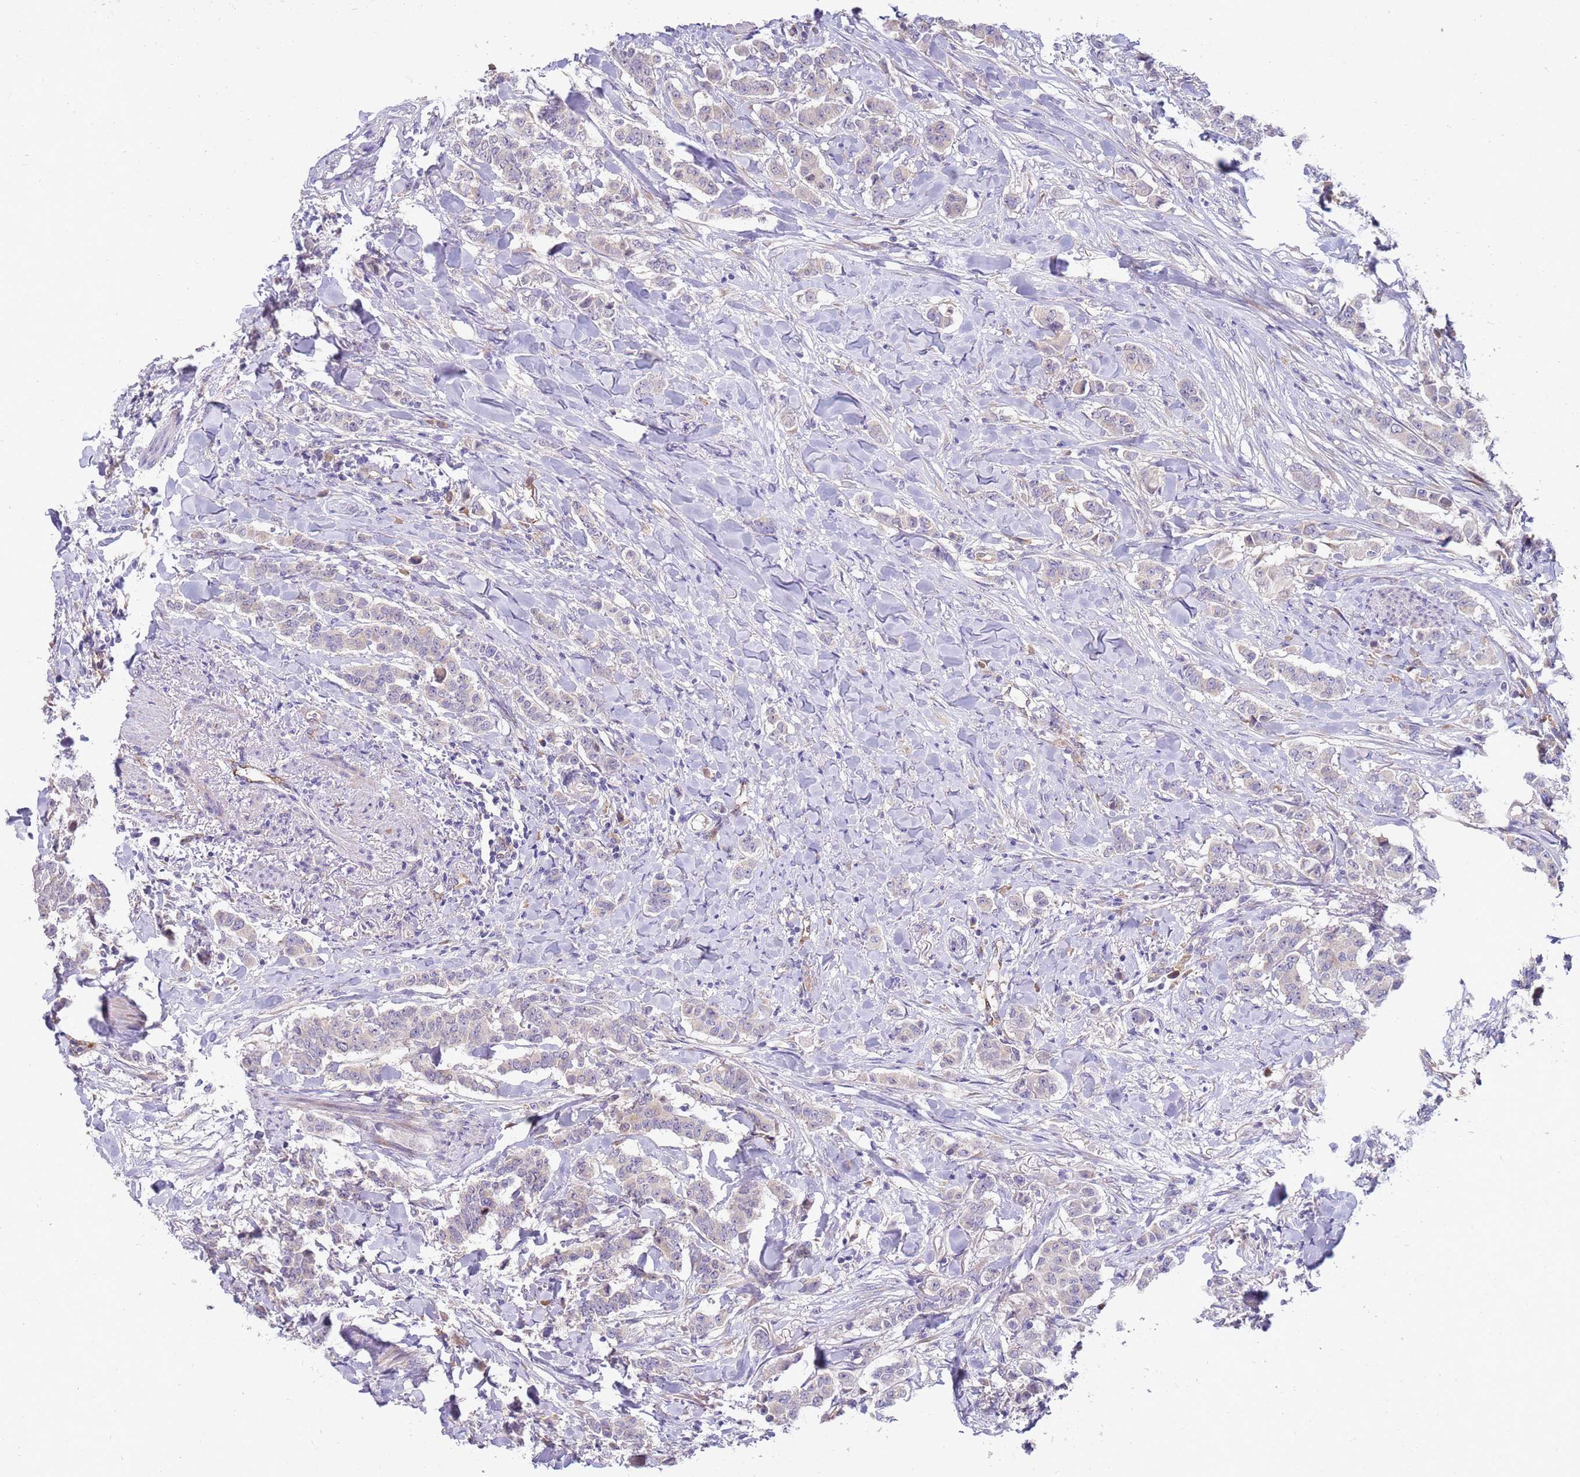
{"staining": {"intensity": "negative", "quantity": "none", "location": "none"}, "tissue": "breast cancer", "cell_type": "Tumor cells", "image_type": "cancer", "snomed": [{"axis": "morphology", "description": "Duct carcinoma"}, {"axis": "topography", "description": "Breast"}], "caption": "Tumor cells are negative for brown protein staining in breast cancer. (DAB immunohistochemistry (IHC) visualized using brightfield microscopy, high magnification).", "gene": "NMUR2", "patient": {"sex": "female", "age": 40}}